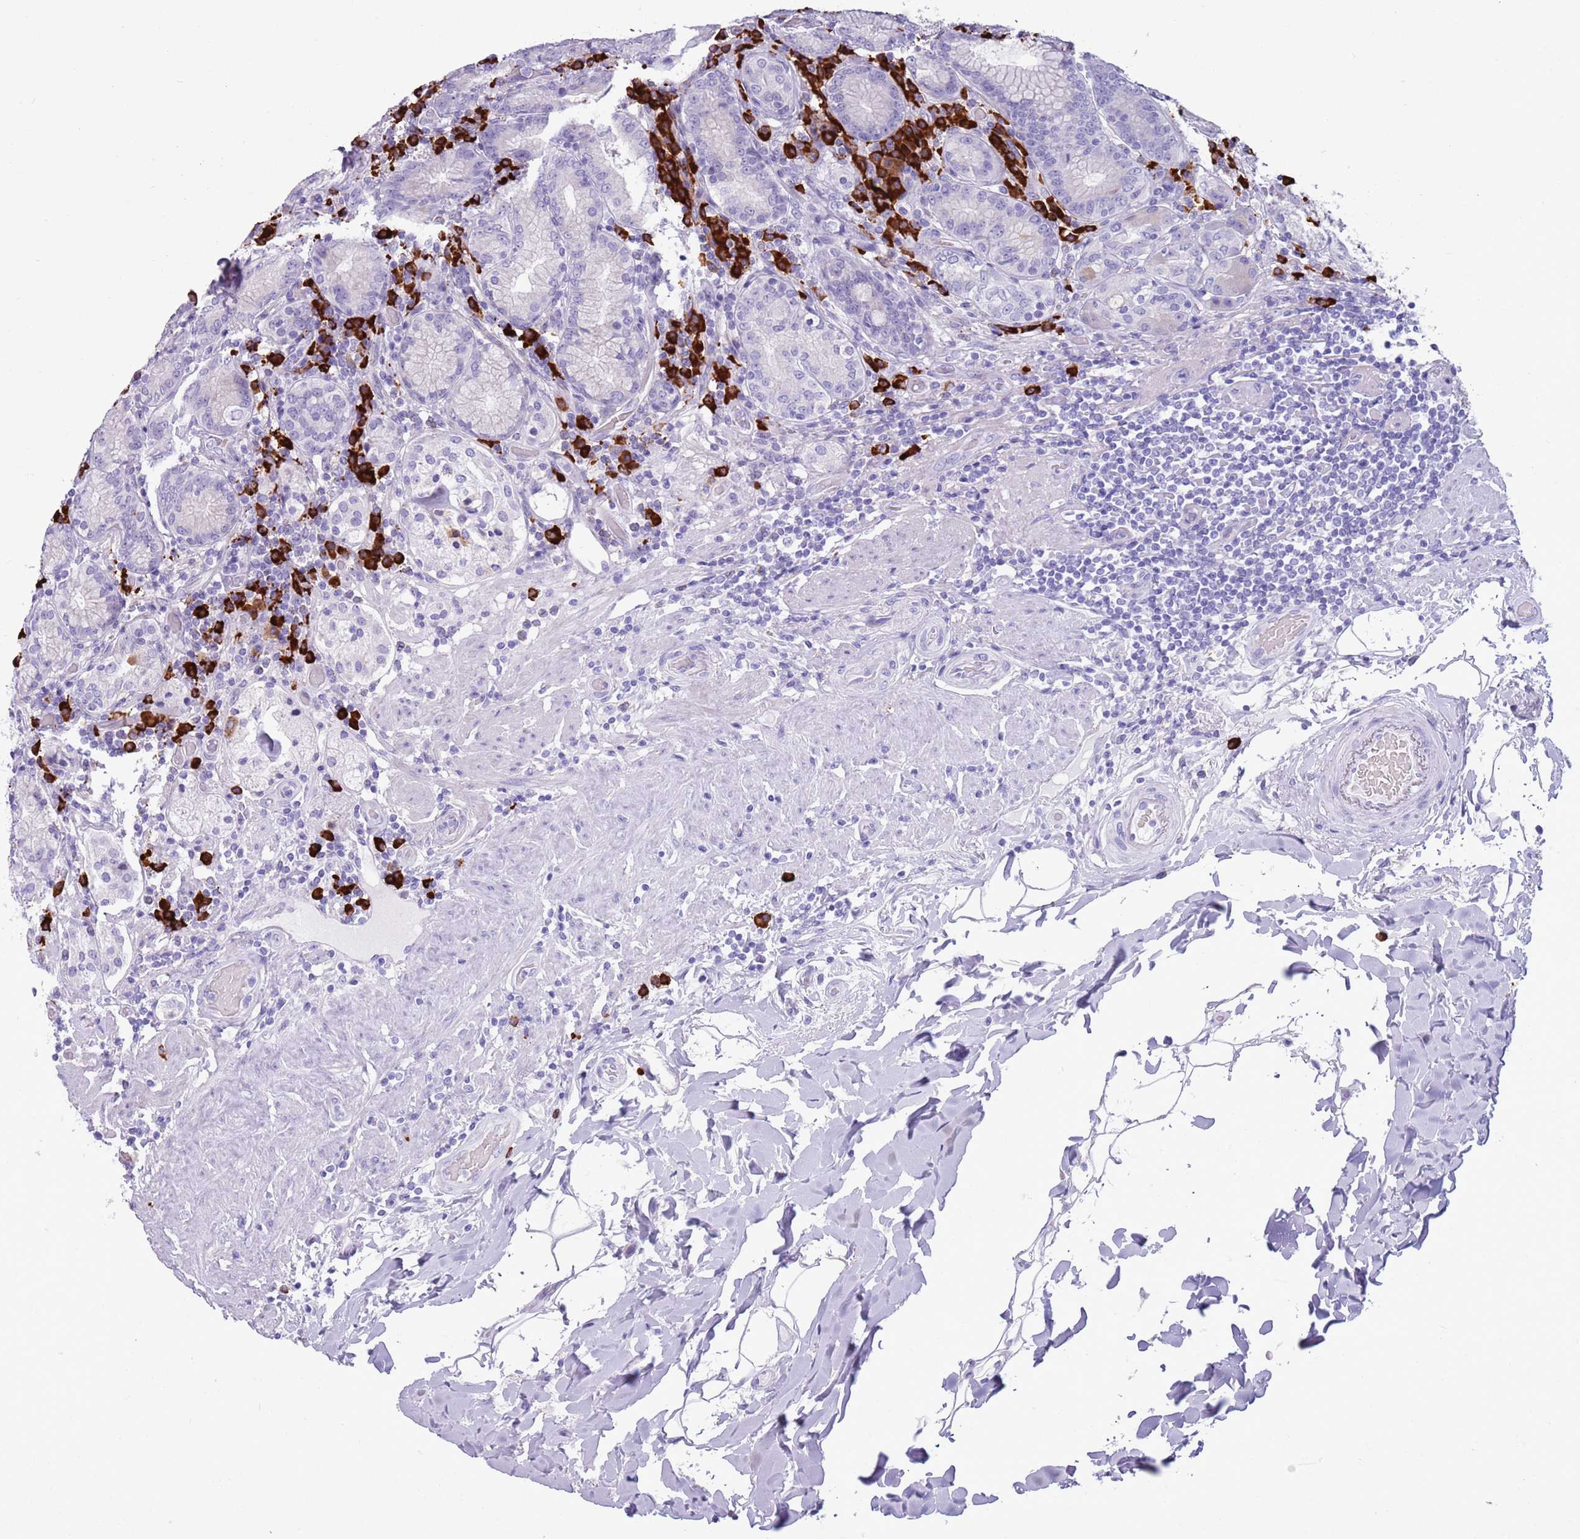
{"staining": {"intensity": "negative", "quantity": "none", "location": "none"}, "tissue": "stomach", "cell_type": "Glandular cells", "image_type": "normal", "snomed": [{"axis": "morphology", "description": "Normal tissue, NOS"}, {"axis": "topography", "description": "Stomach, upper"}, {"axis": "topography", "description": "Stomach, lower"}], "caption": "Immunohistochemistry (IHC) photomicrograph of normal stomach: stomach stained with DAB (3,3'-diaminobenzidine) displays no significant protein positivity in glandular cells. (Stains: DAB (3,3'-diaminobenzidine) IHC with hematoxylin counter stain, Microscopy: brightfield microscopy at high magnification).", "gene": "ENSG00000263020", "patient": {"sex": "female", "age": 76}}